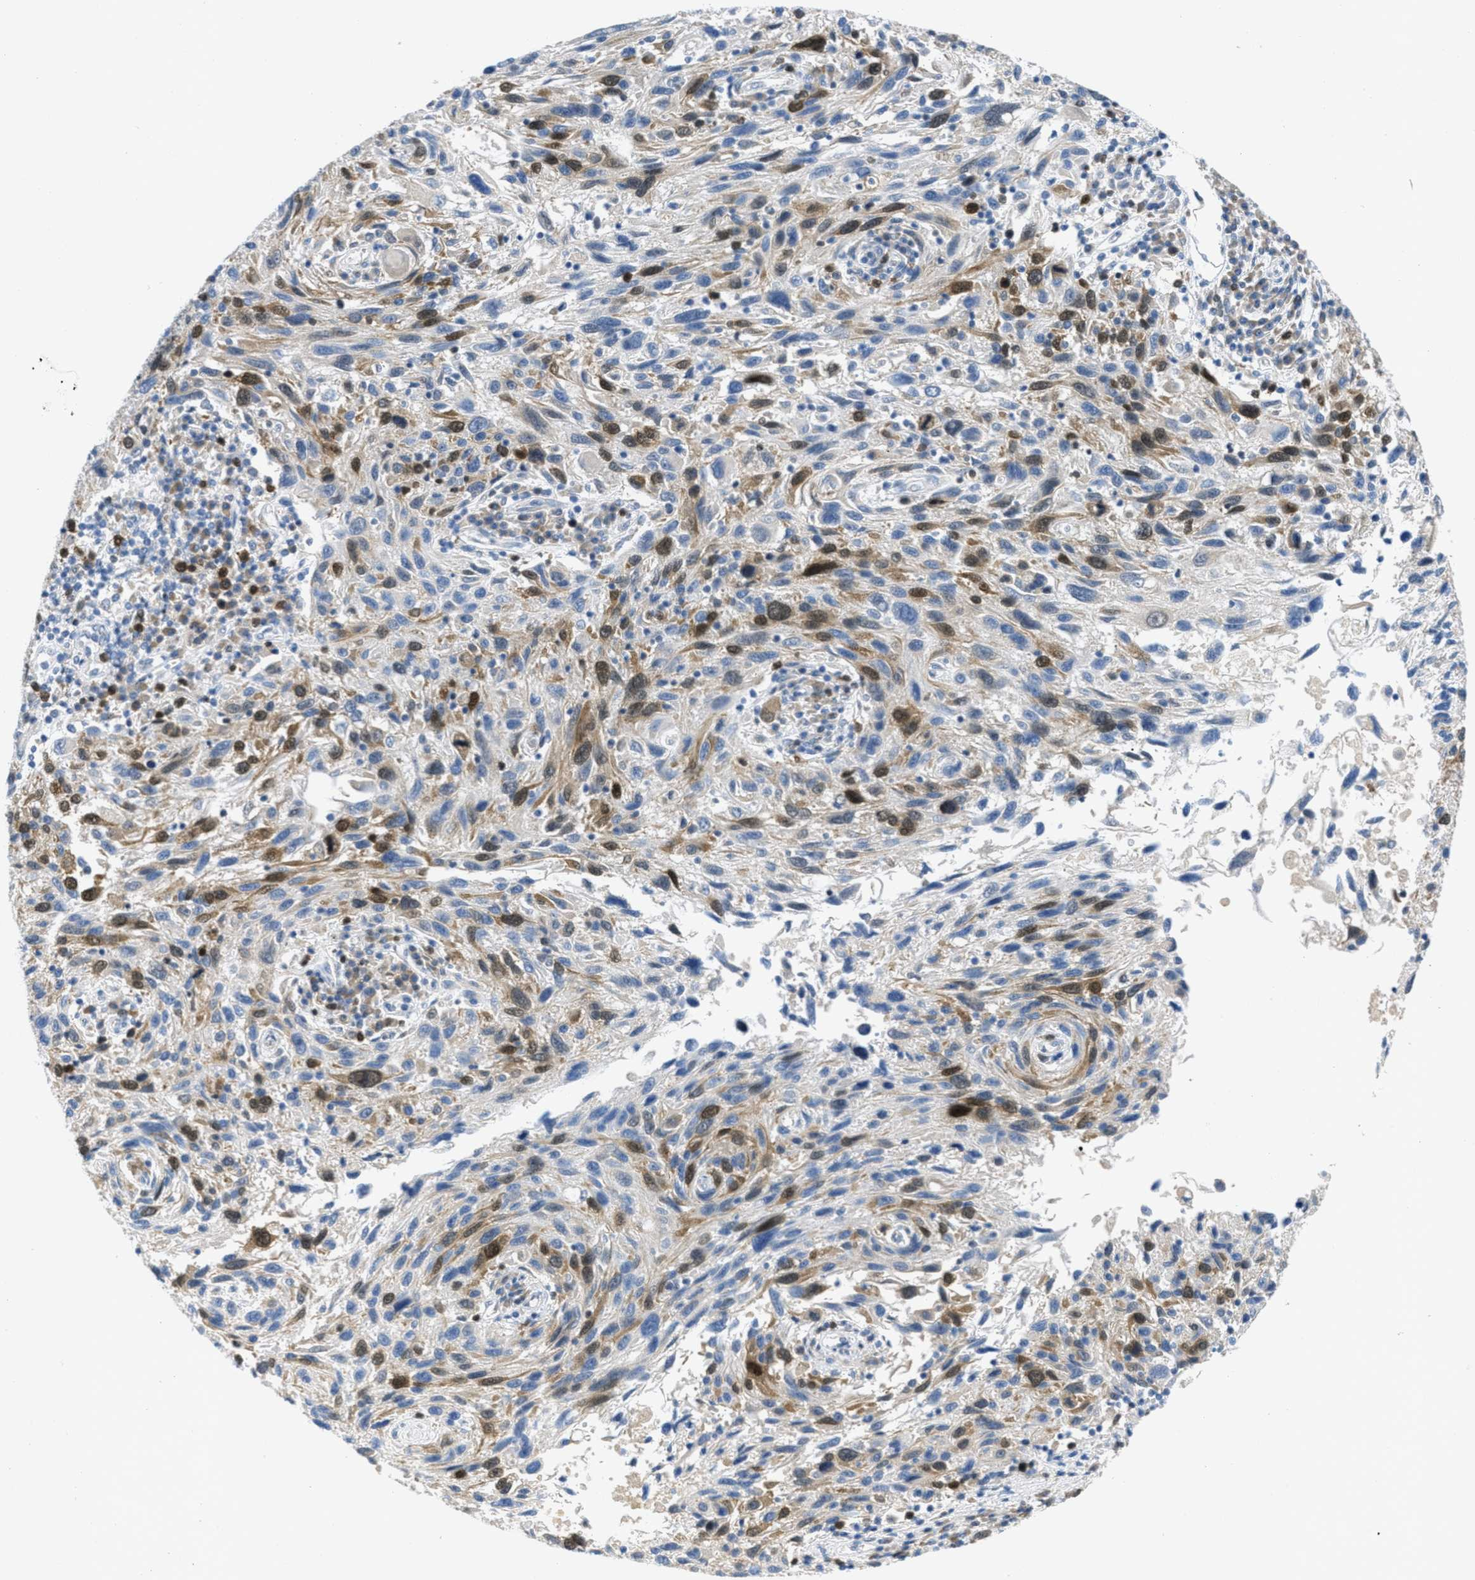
{"staining": {"intensity": "moderate", "quantity": "25%-75%", "location": "cytoplasmic/membranous,nuclear"}, "tissue": "melanoma", "cell_type": "Tumor cells", "image_type": "cancer", "snomed": [{"axis": "morphology", "description": "Malignant melanoma, NOS"}, {"axis": "topography", "description": "Skin"}], "caption": "Immunohistochemistry (IHC) of human melanoma reveals medium levels of moderate cytoplasmic/membranous and nuclear positivity in about 25%-75% of tumor cells.", "gene": "ORC6", "patient": {"sex": "male", "age": 53}}